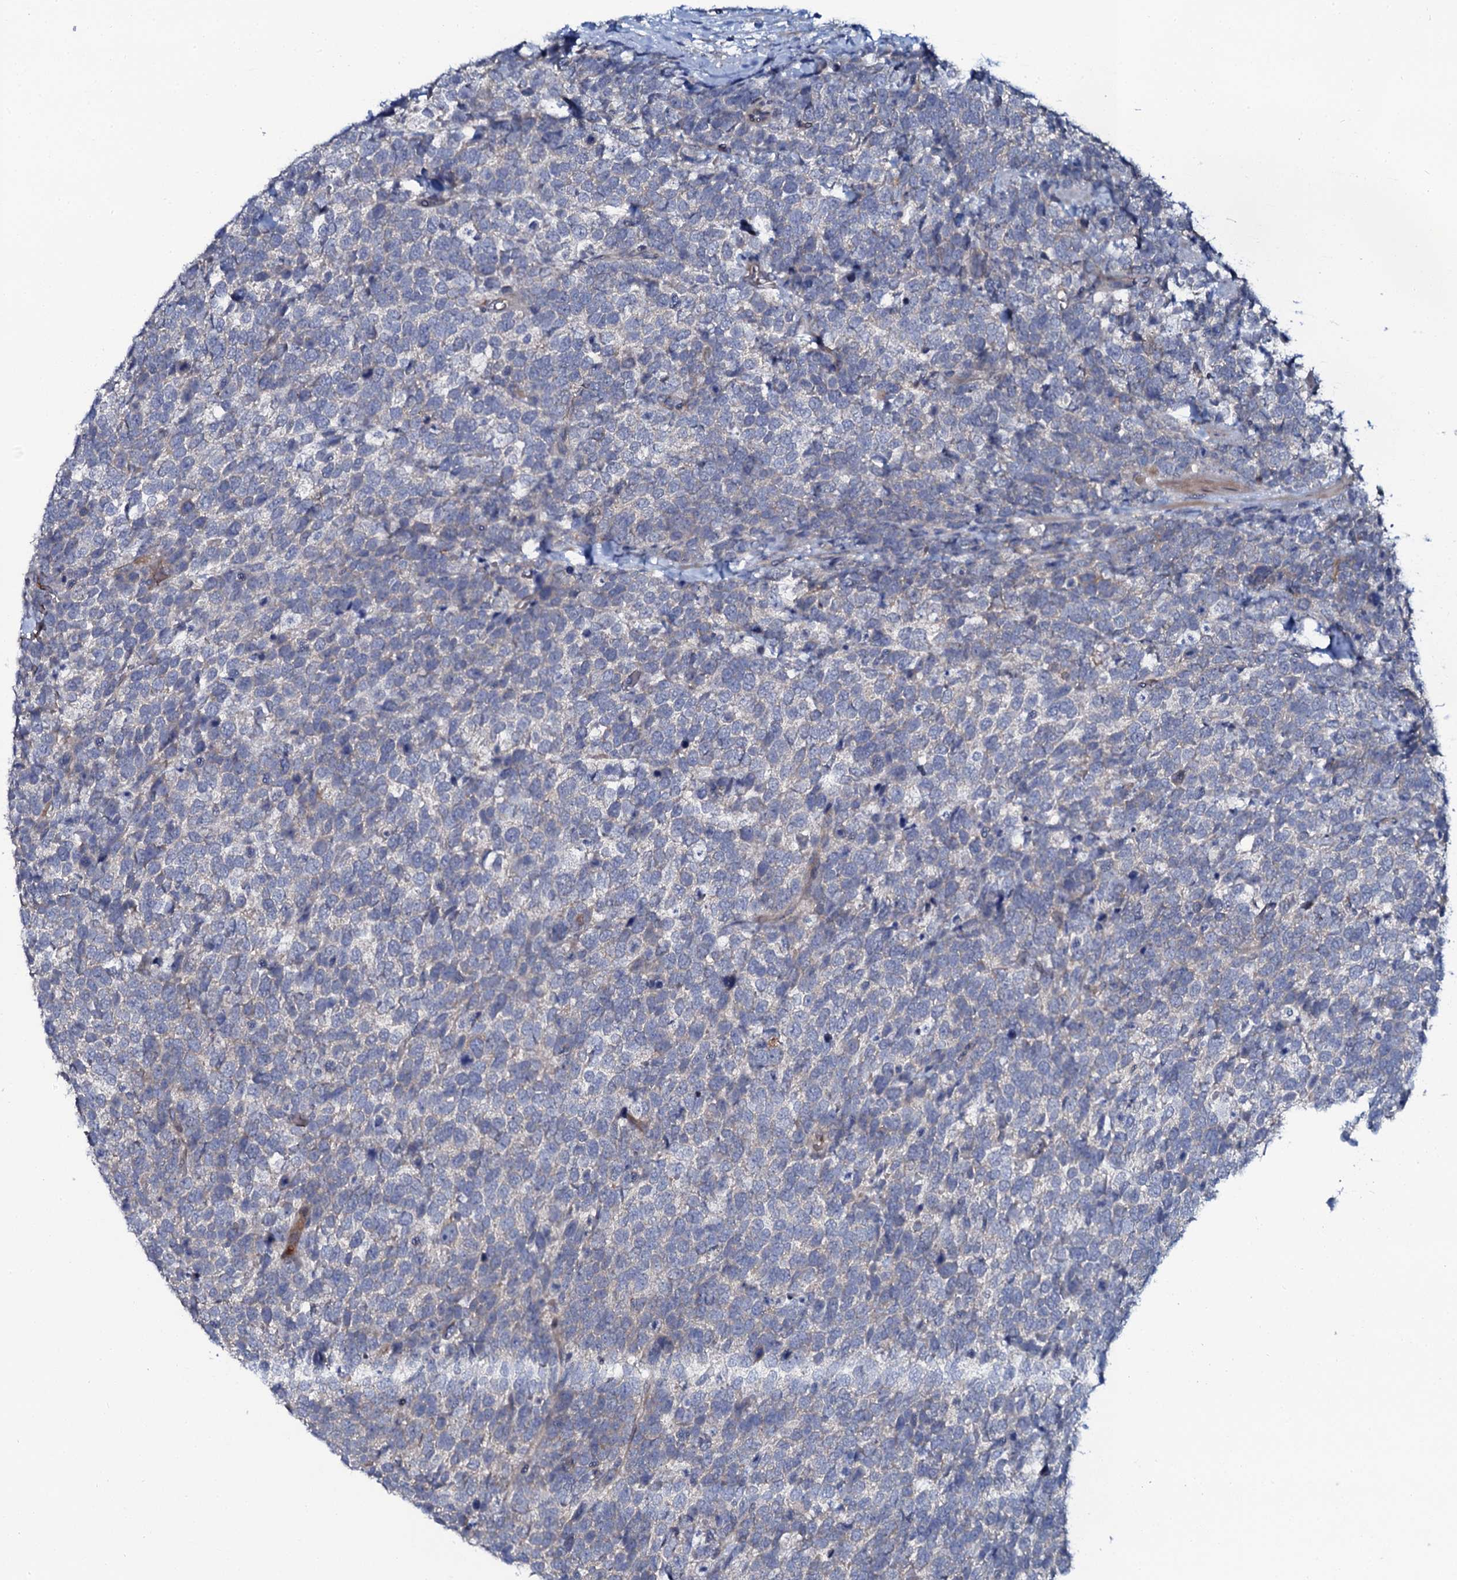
{"staining": {"intensity": "negative", "quantity": "none", "location": "none"}, "tissue": "urothelial cancer", "cell_type": "Tumor cells", "image_type": "cancer", "snomed": [{"axis": "morphology", "description": "Urothelial carcinoma, High grade"}, {"axis": "topography", "description": "Urinary bladder"}], "caption": "Immunohistochemistry (IHC) of human high-grade urothelial carcinoma reveals no positivity in tumor cells. The staining is performed using DAB brown chromogen with nuclei counter-stained in using hematoxylin.", "gene": "C10orf88", "patient": {"sex": "female", "age": 82}}